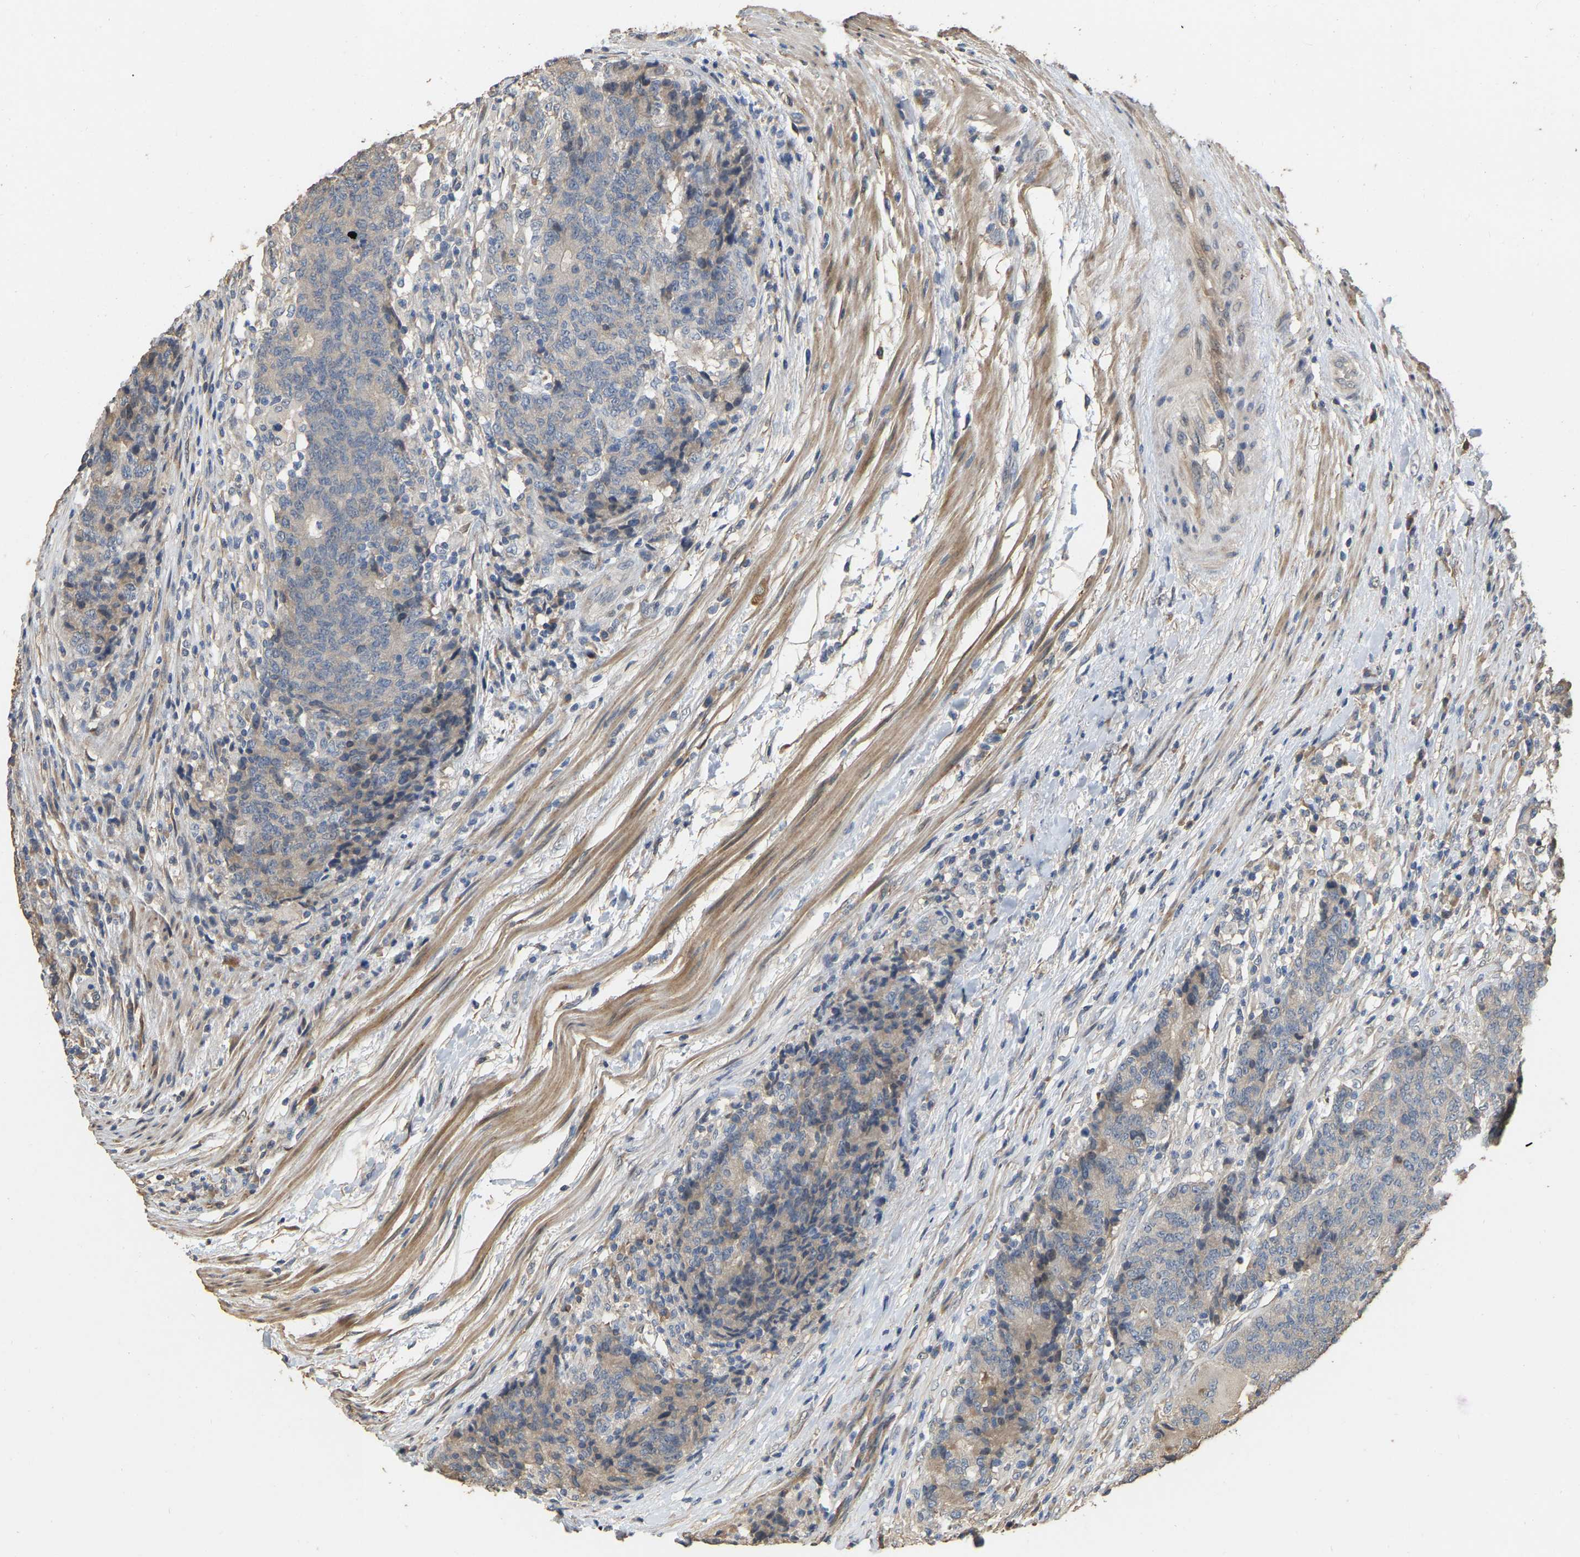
{"staining": {"intensity": "weak", "quantity": "<25%", "location": "cytoplasmic/membranous"}, "tissue": "colorectal cancer", "cell_type": "Tumor cells", "image_type": "cancer", "snomed": [{"axis": "morphology", "description": "Normal tissue, NOS"}, {"axis": "morphology", "description": "Adenocarcinoma, NOS"}, {"axis": "topography", "description": "Colon"}], "caption": "Immunohistochemistry image of human colorectal cancer (adenocarcinoma) stained for a protein (brown), which reveals no expression in tumor cells.", "gene": "NCS1", "patient": {"sex": "female", "age": 75}}